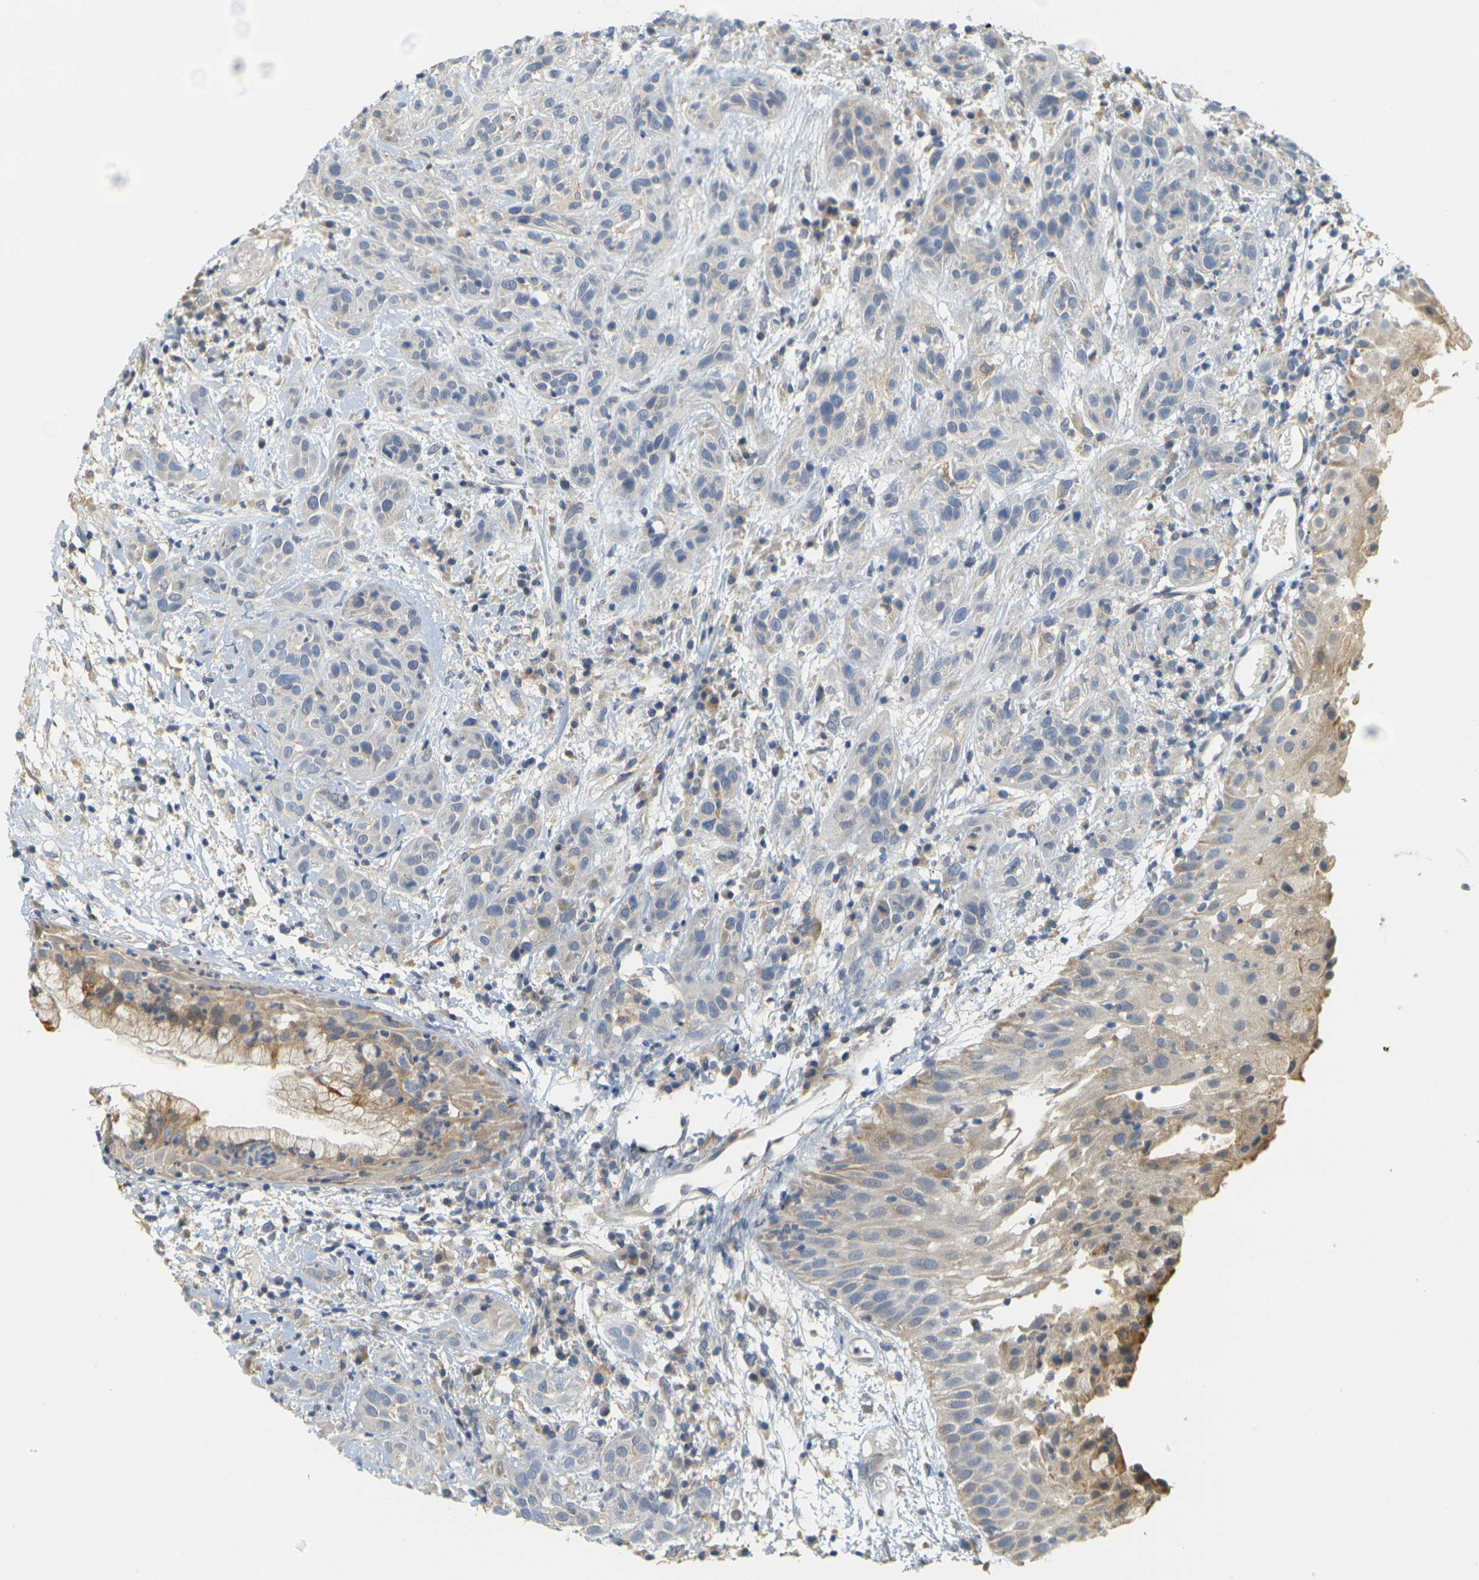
{"staining": {"intensity": "moderate", "quantity": "25%-75%", "location": "cytoplasmic/membranous"}, "tissue": "head and neck cancer", "cell_type": "Tumor cells", "image_type": "cancer", "snomed": [{"axis": "morphology", "description": "Squamous cell carcinoma, NOS"}, {"axis": "topography", "description": "Head-Neck"}], "caption": "This is a histology image of immunohistochemistry (IHC) staining of squamous cell carcinoma (head and neck), which shows moderate positivity in the cytoplasmic/membranous of tumor cells.", "gene": "GDAP1", "patient": {"sex": "male", "age": 62}}